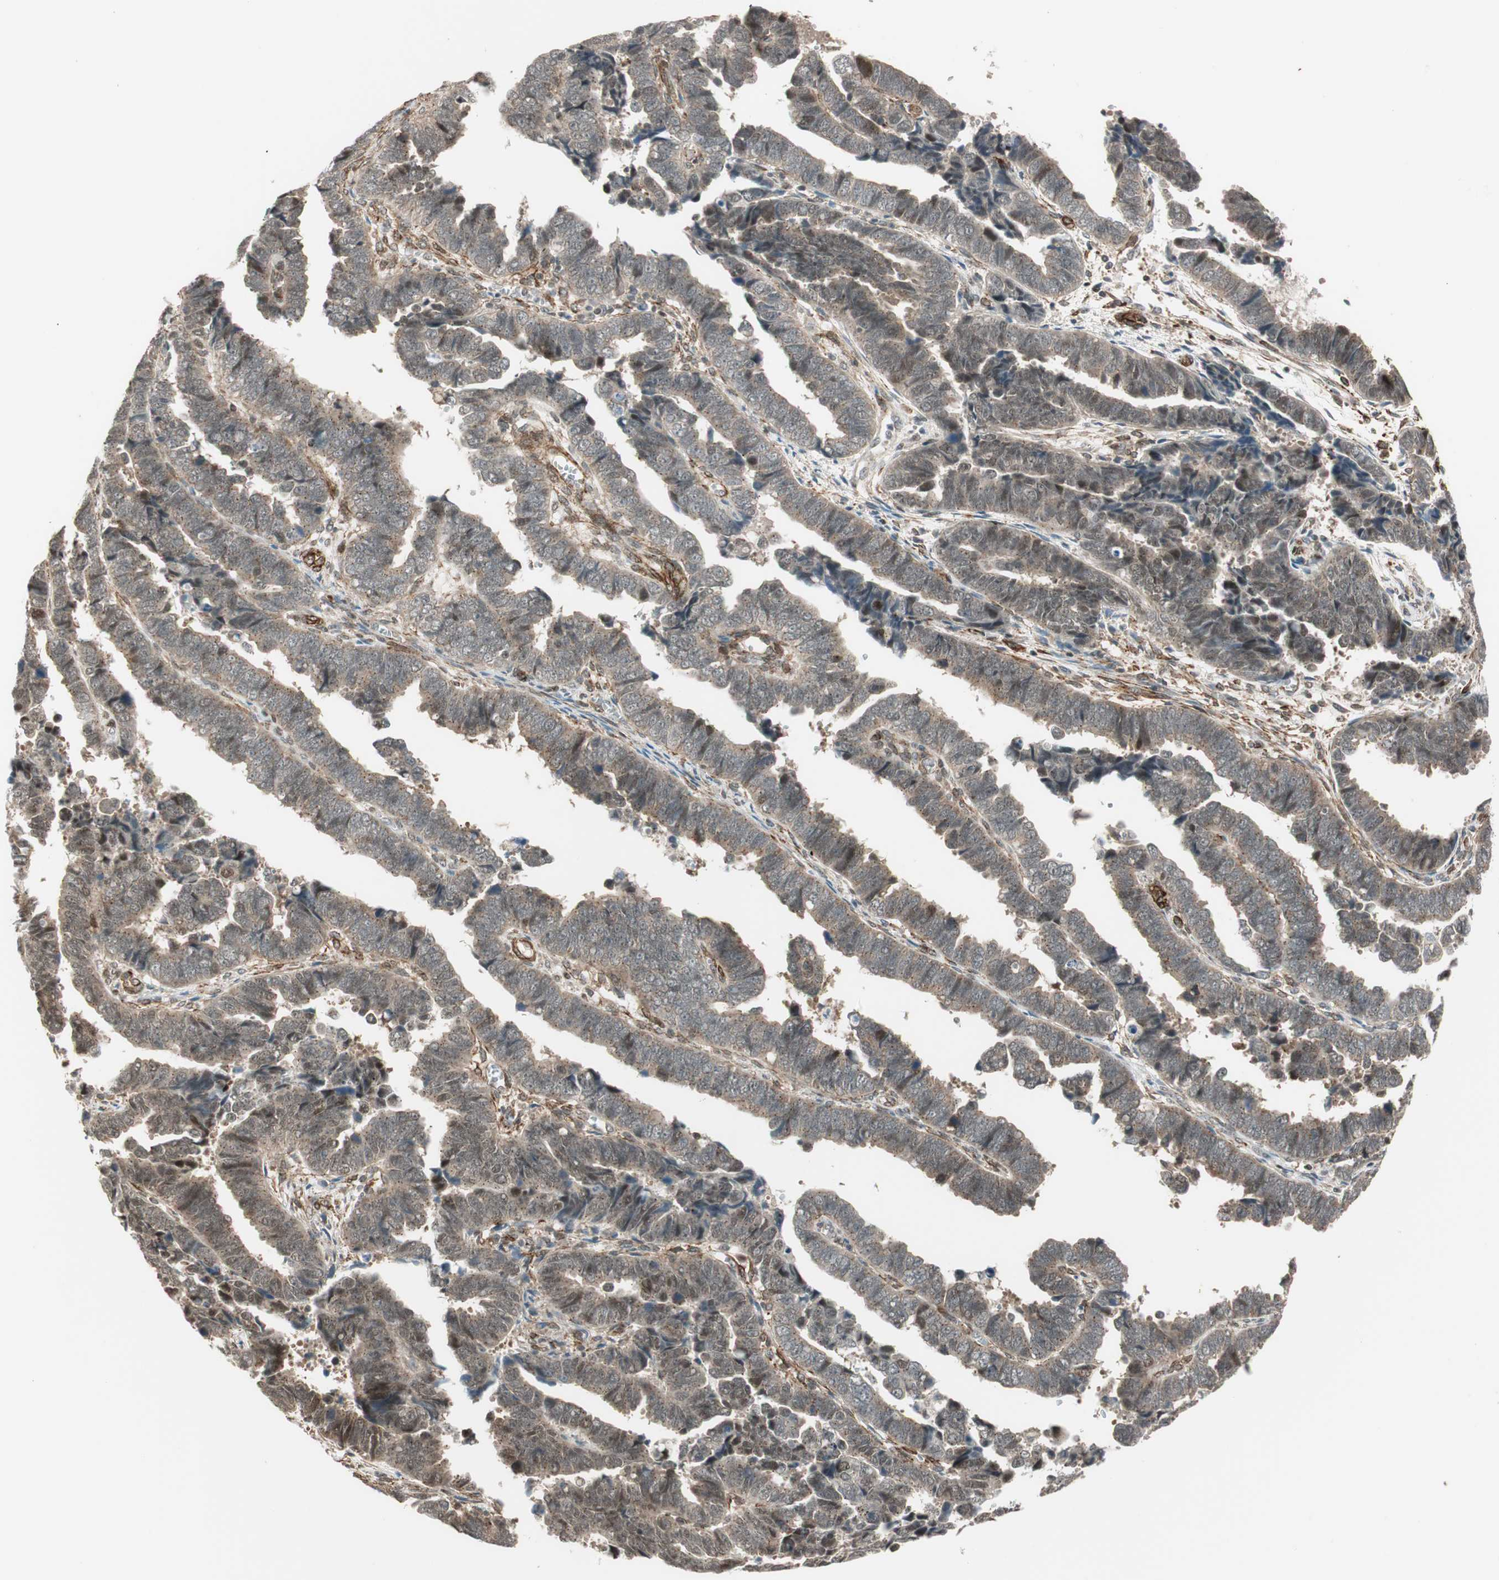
{"staining": {"intensity": "moderate", "quantity": "25%-75%", "location": "cytoplasmic/membranous,nuclear"}, "tissue": "endometrial cancer", "cell_type": "Tumor cells", "image_type": "cancer", "snomed": [{"axis": "morphology", "description": "Adenocarcinoma, NOS"}, {"axis": "topography", "description": "Endometrium"}], "caption": "A brown stain labels moderate cytoplasmic/membranous and nuclear expression of a protein in human endometrial cancer tumor cells. (Stains: DAB (3,3'-diaminobenzidine) in brown, nuclei in blue, Microscopy: brightfield microscopy at high magnification).", "gene": "CDK19", "patient": {"sex": "female", "age": 75}}